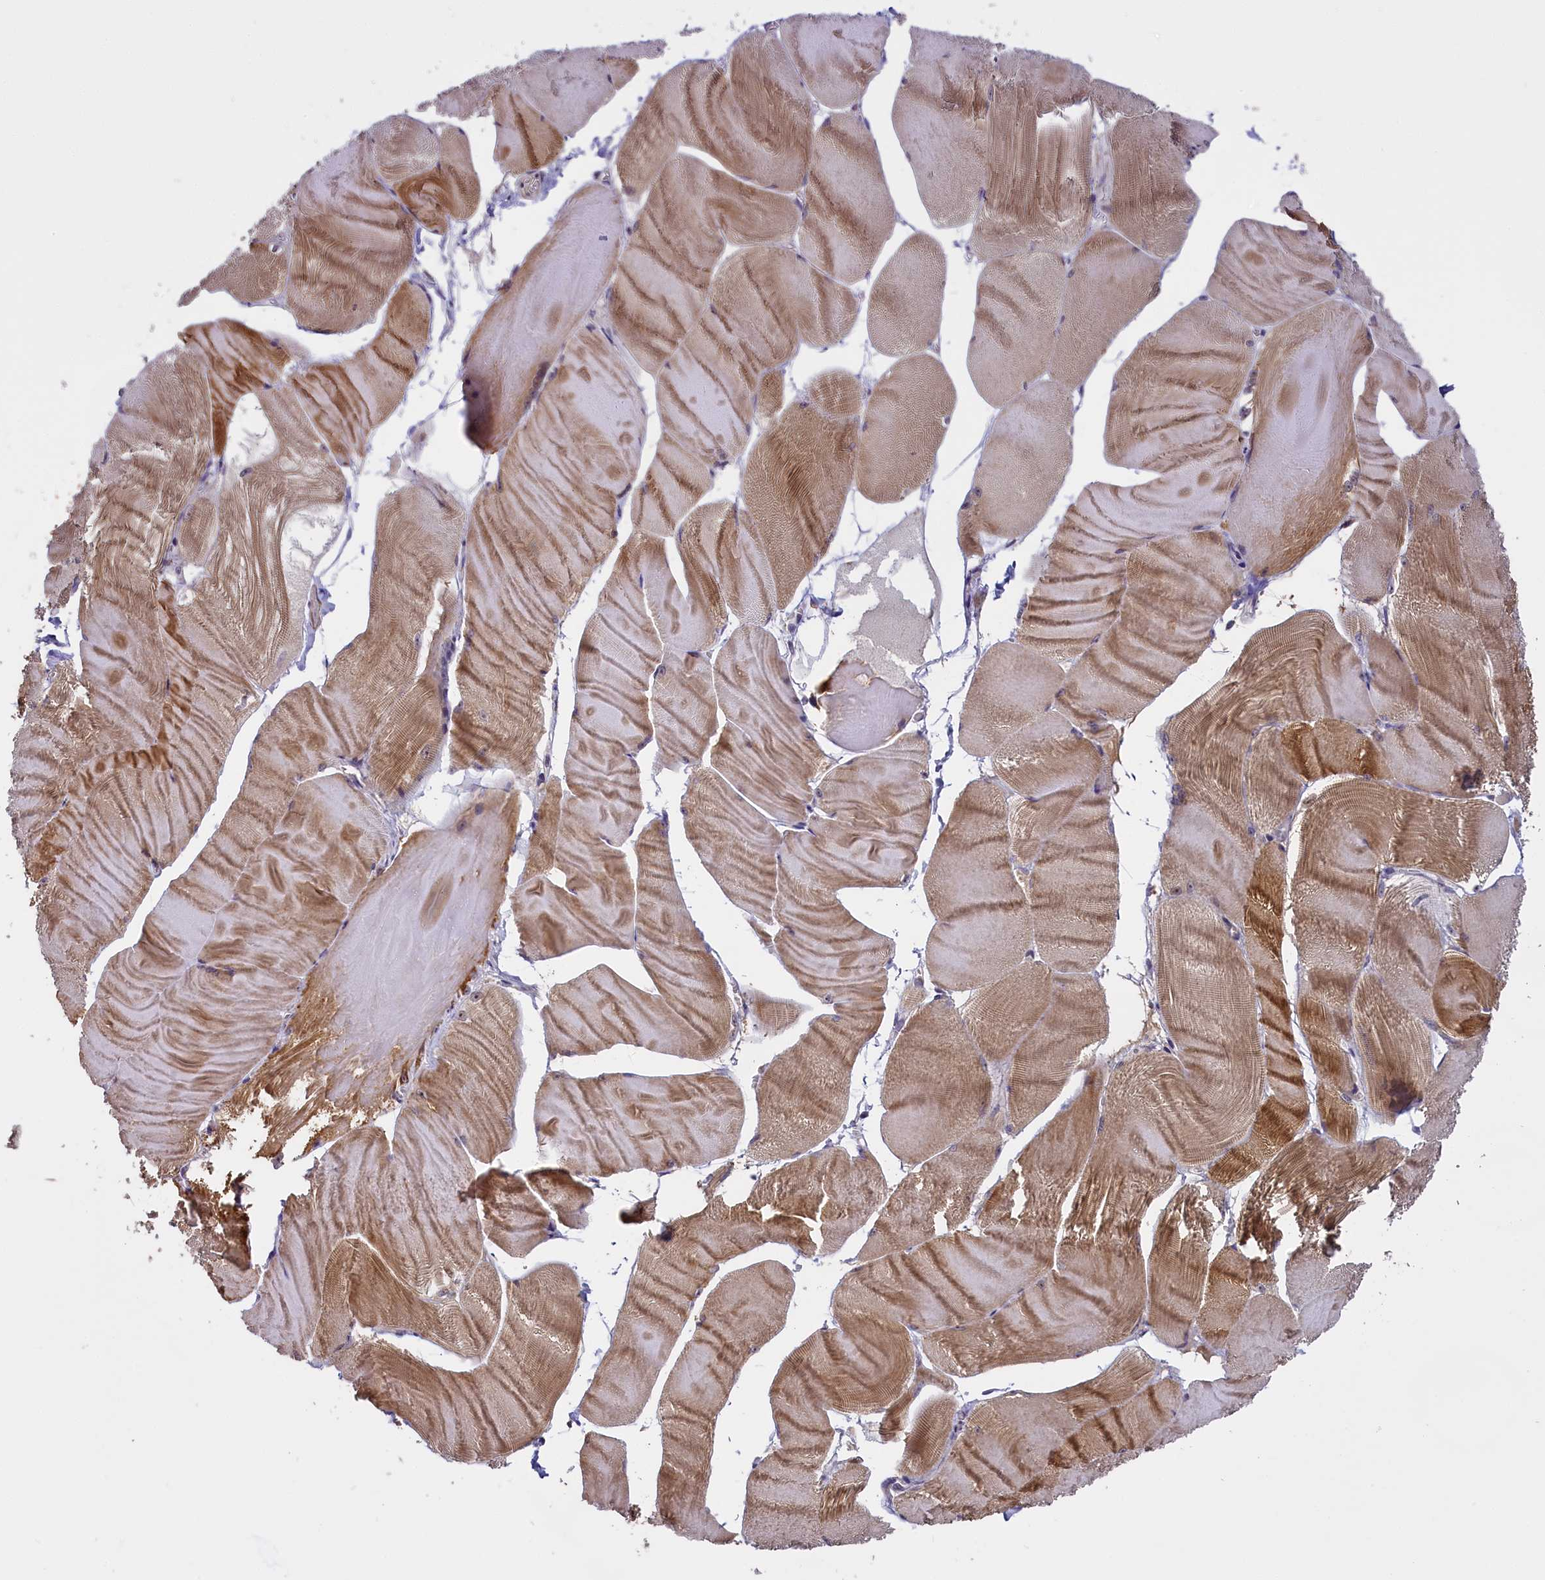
{"staining": {"intensity": "moderate", "quantity": ">75%", "location": "cytoplasmic/membranous"}, "tissue": "skeletal muscle", "cell_type": "Myocytes", "image_type": "normal", "snomed": [{"axis": "morphology", "description": "Normal tissue, NOS"}, {"axis": "morphology", "description": "Basal cell carcinoma"}, {"axis": "topography", "description": "Skeletal muscle"}], "caption": "Human skeletal muscle stained for a protein (brown) shows moderate cytoplasmic/membranous positive positivity in approximately >75% of myocytes.", "gene": "GLRX5", "patient": {"sex": "female", "age": 64}}